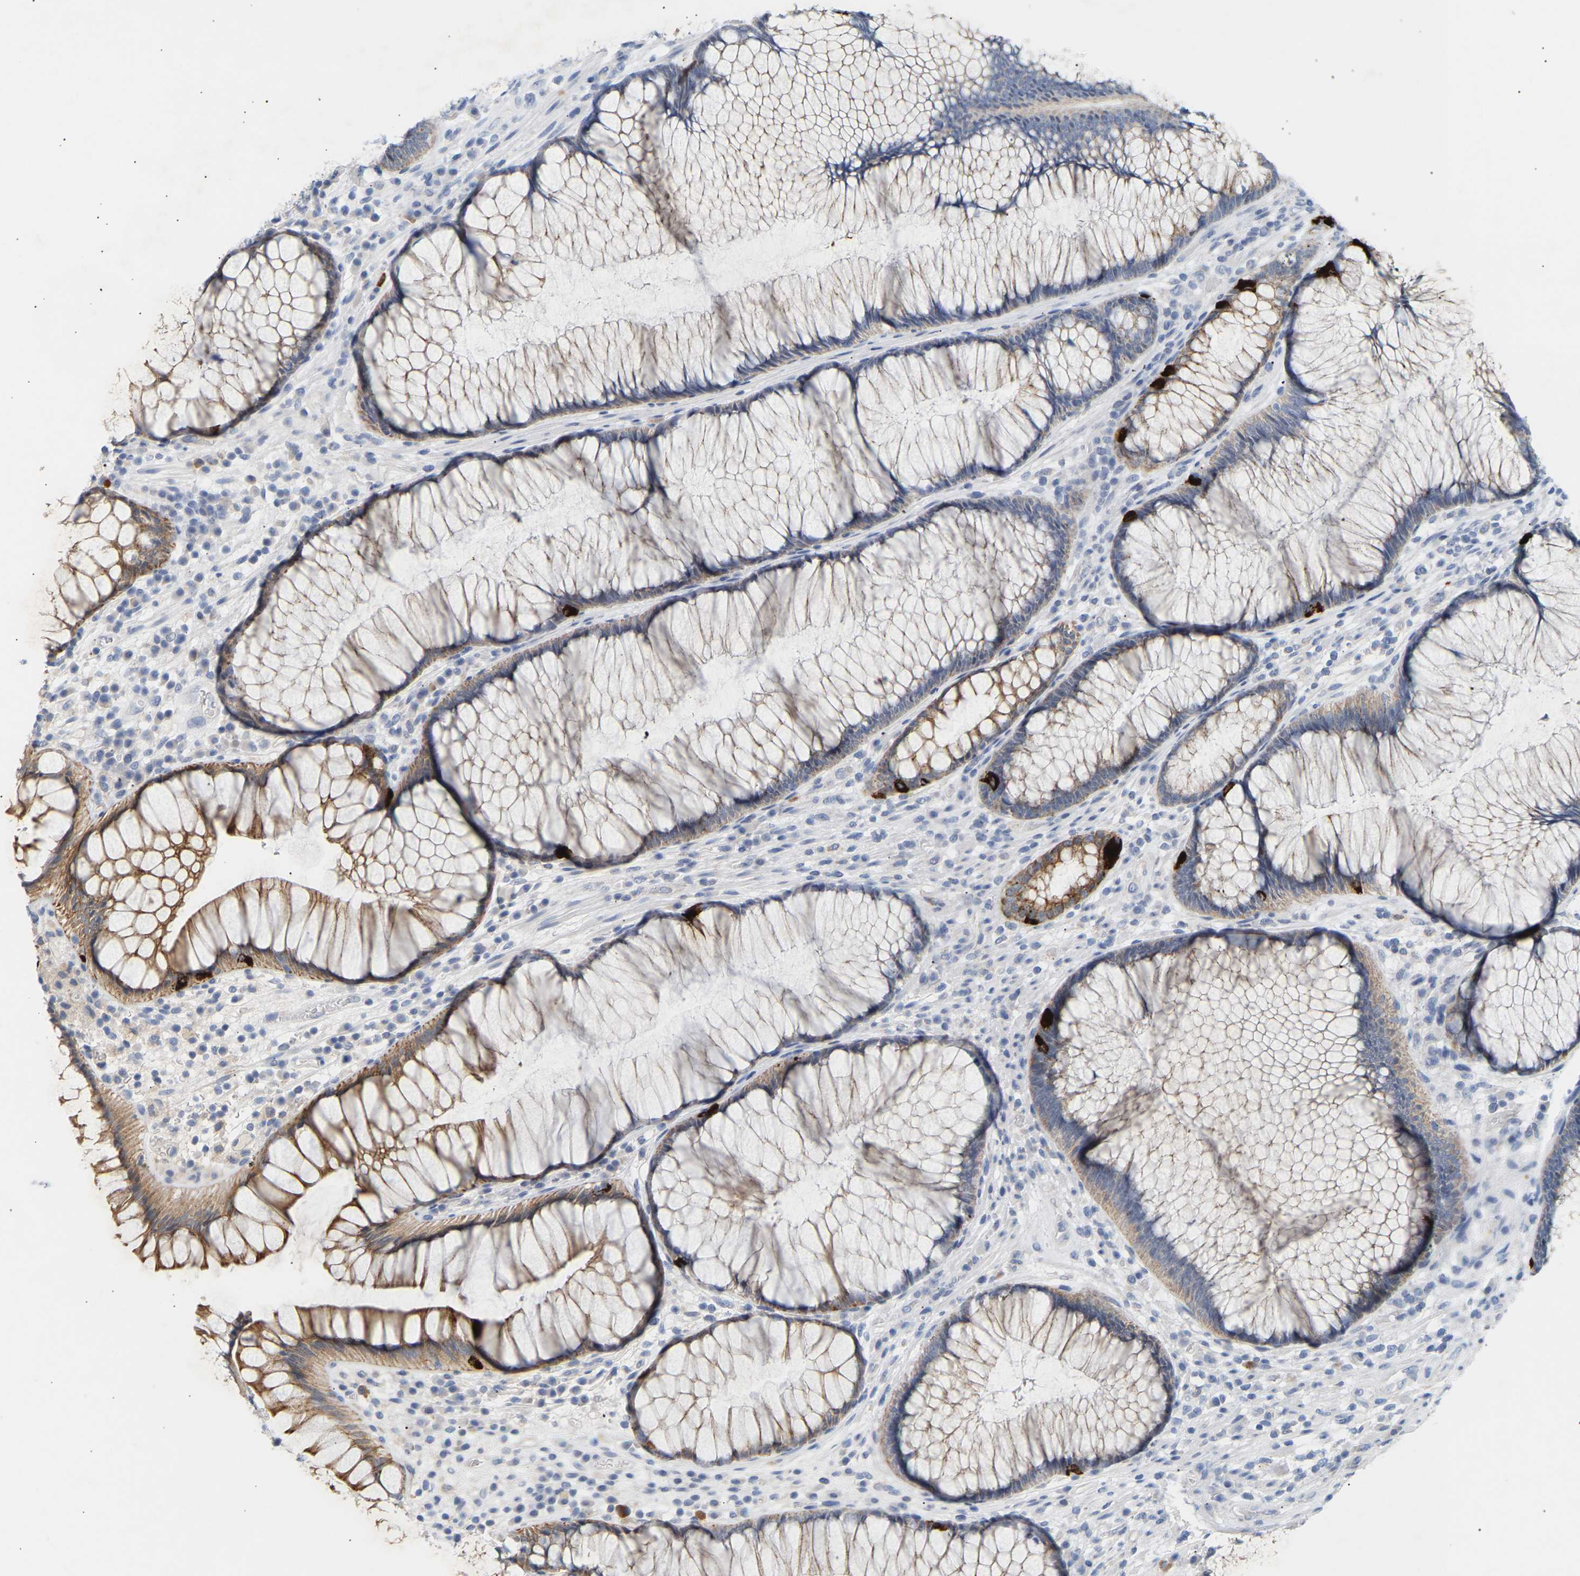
{"staining": {"intensity": "moderate", "quantity": ">75%", "location": "cytoplasmic/membranous"}, "tissue": "rectum", "cell_type": "Glandular cells", "image_type": "normal", "snomed": [{"axis": "morphology", "description": "Normal tissue, NOS"}, {"axis": "topography", "description": "Rectum"}], "caption": "This is a photomicrograph of immunohistochemistry (IHC) staining of unremarkable rectum, which shows moderate staining in the cytoplasmic/membranous of glandular cells.", "gene": "PEX1", "patient": {"sex": "male", "age": 51}}